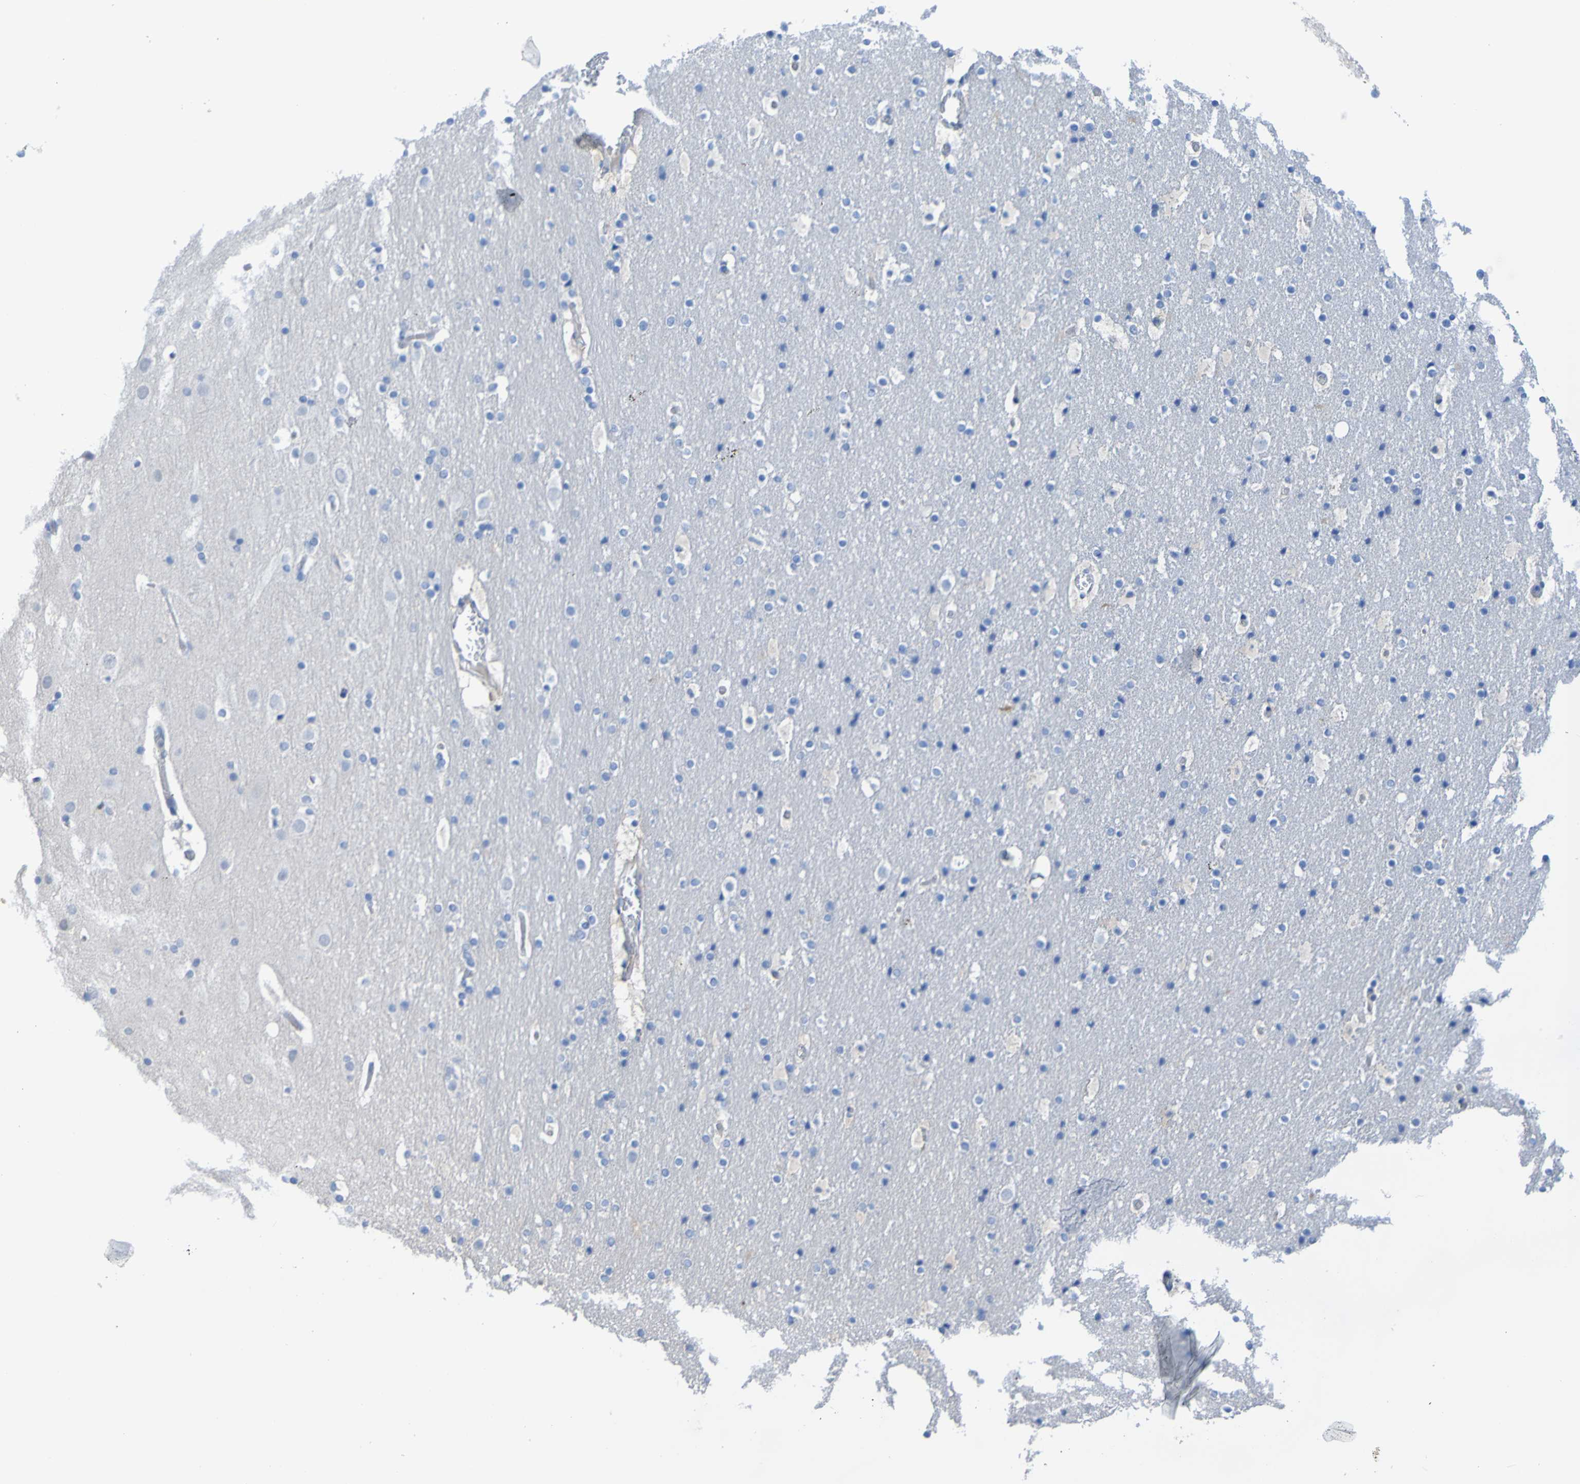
{"staining": {"intensity": "negative", "quantity": "none", "location": "none"}, "tissue": "cerebral cortex", "cell_type": "Endothelial cells", "image_type": "normal", "snomed": [{"axis": "morphology", "description": "Normal tissue, NOS"}, {"axis": "topography", "description": "Cerebral cortex"}], "caption": "Endothelial cells are negative for protein expression in unremarkable human cerebral cortex. The staining is performed using DAB brown chromogen with nuclei counter-stained in using hematoxylin.", "gene": "ACMSD", "patient": {"sex": "male", "age": 57}}